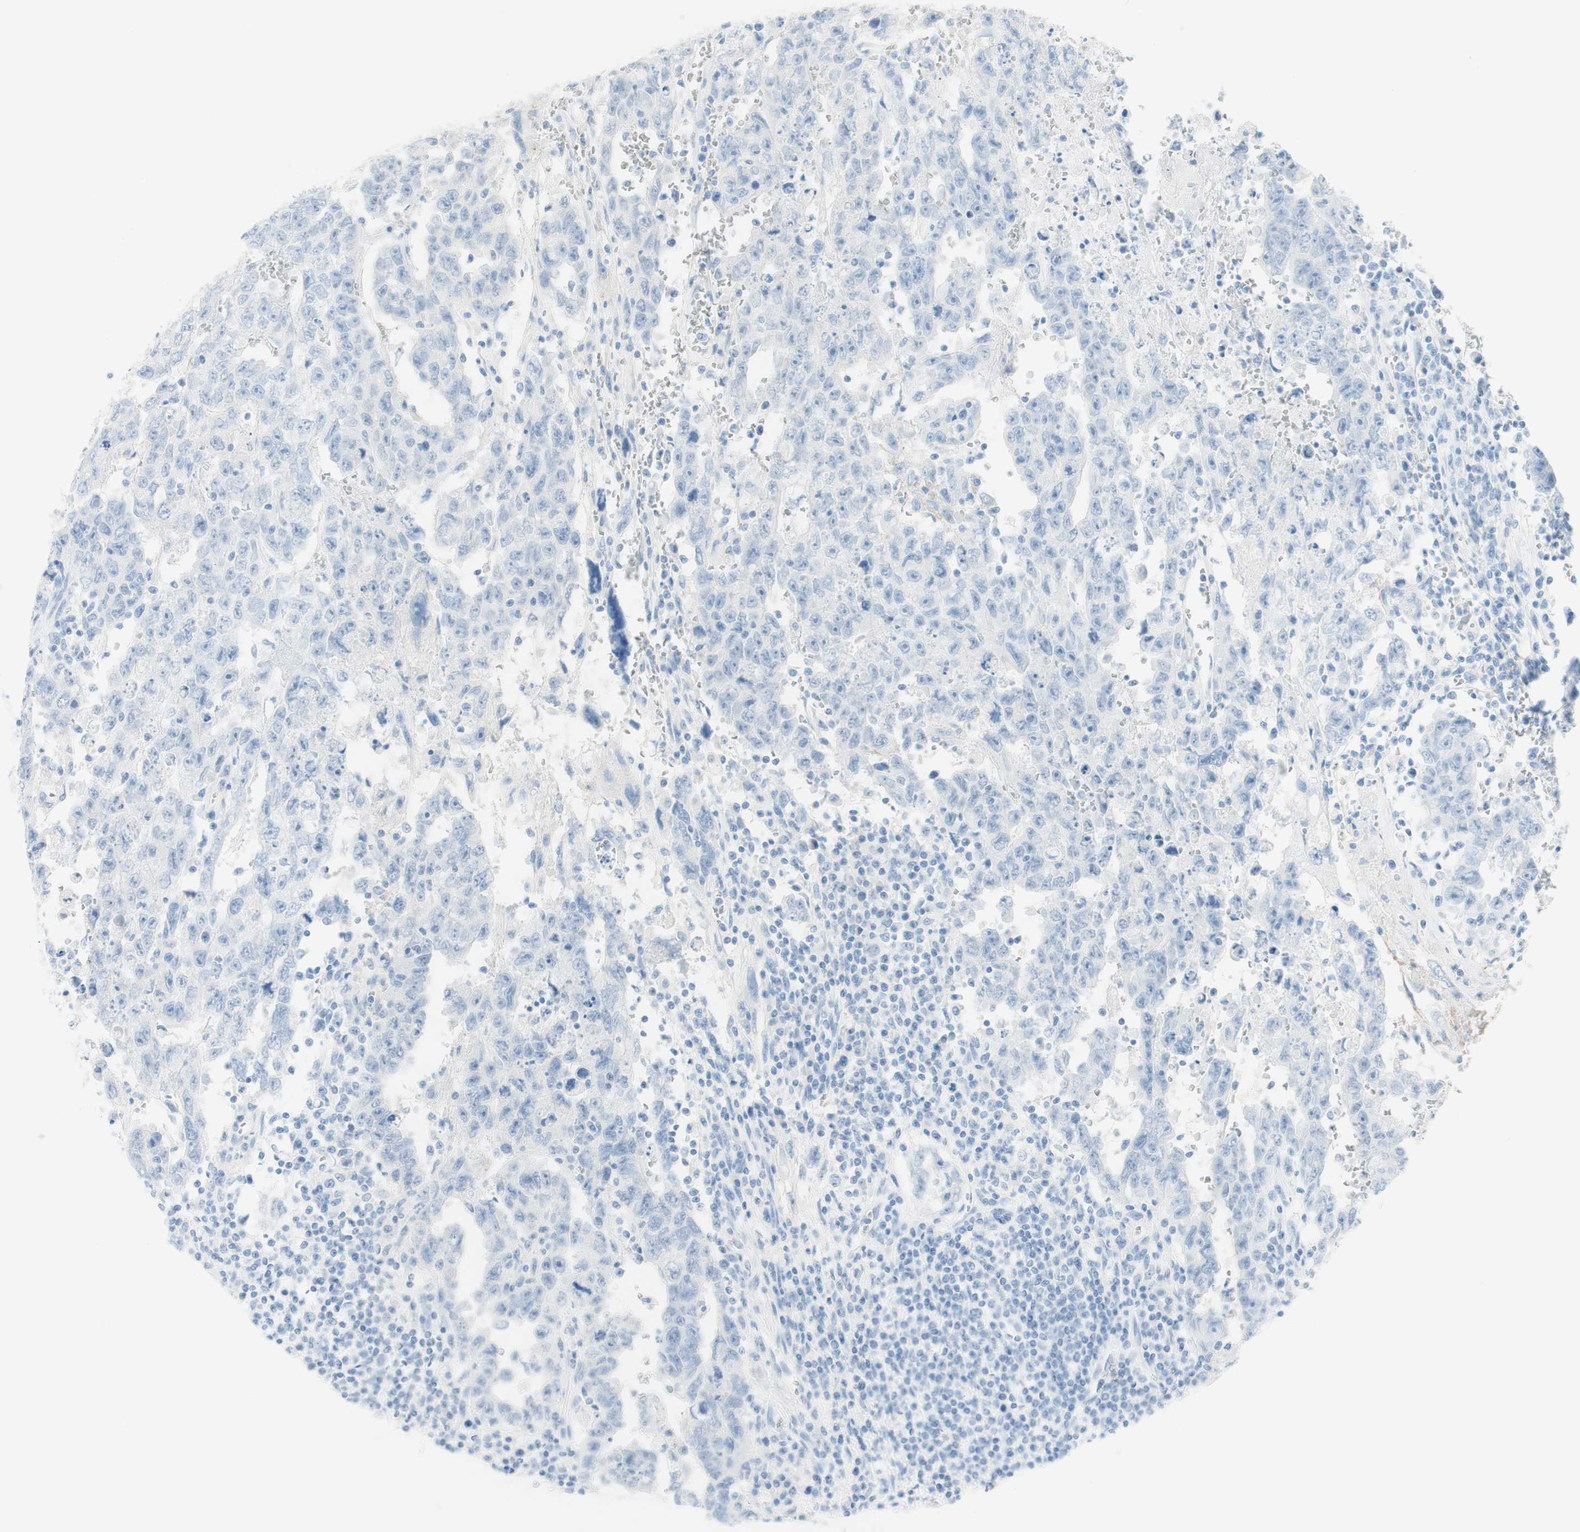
{"staining": {"intensity": "negative", "quantity": "none", "location": "none"}, "tissue": "testis cancer", "cell_type": "Tumor cells", "image_type": "cancer", "snomed": [{"axis": "morphology", "description": "Carcinoma, Embryonal, NOS"}, {"axis": "topography", "description": "Testis"}], "caption": "This image is of testis embryonal carcinoma stained with immunohistochemistry to label a protein in brown with the nuclei are counter-stained blue. There is no positivity in tumor cells.", "gene": "TPO", "patient": {"sex": "male", "age": 28}}